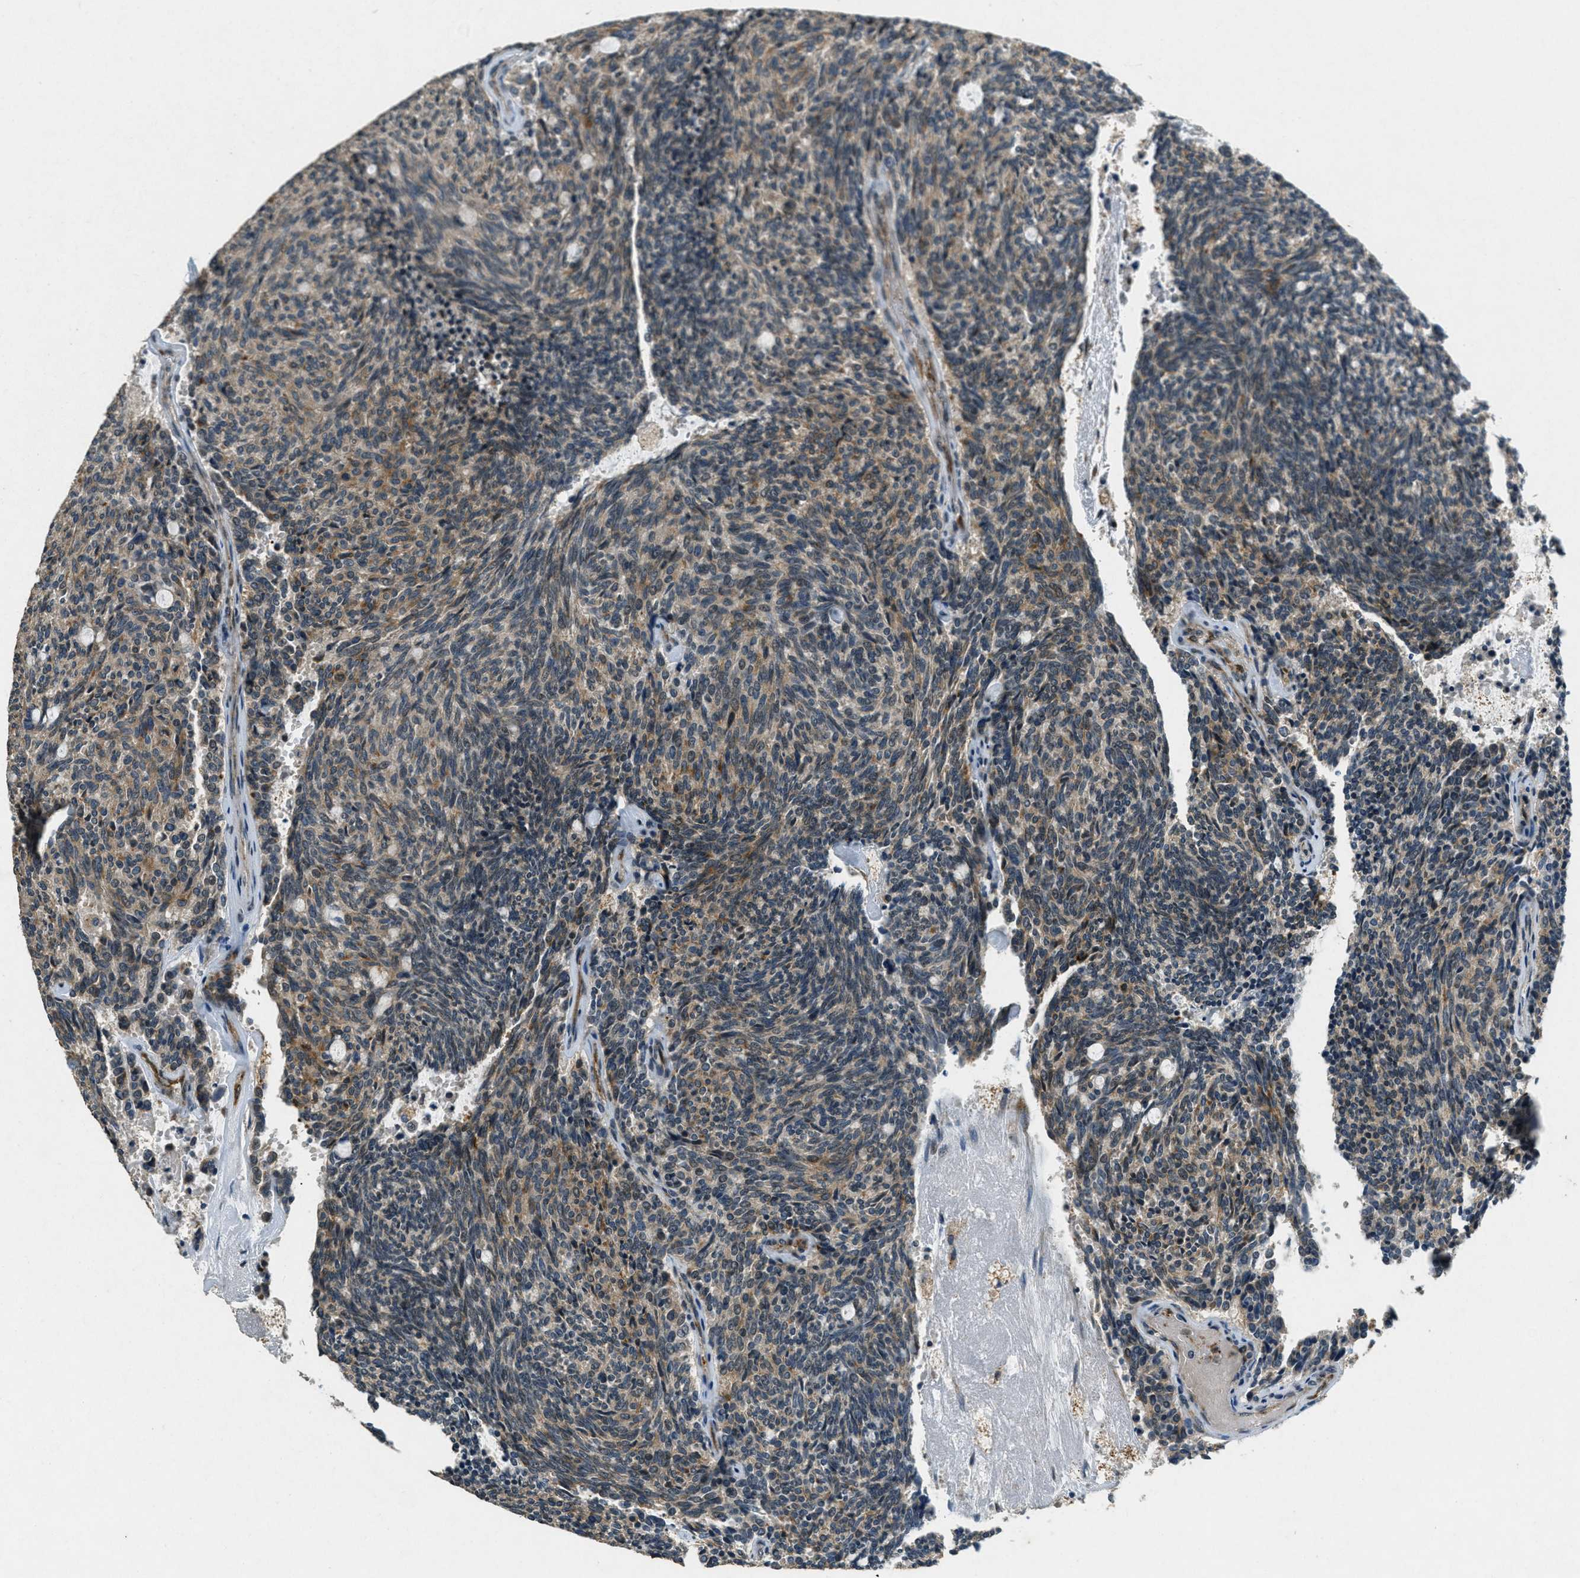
{"staining": {"intensity": "weak", "quantity": "25%-75%", "location": "cytoplasmic/membranous"}, "tissue": "carcinoid", "cell_type": "Tumor cells", "image_type": "cancer", "snomed": [{"axis": "morphology", "description": "Carcinoid, malignant, NOS"}, {"axis": "topography", "description": "Pancreas"}], "caption": "Immunohistochemistry (IHC) of carcinoid shows low levels of weak cytoplasmic/membranous positivity in about 25%-75% of tumor cells.", "gene": "RAB3D", "patient": {"sex": "female", "age": 54}}